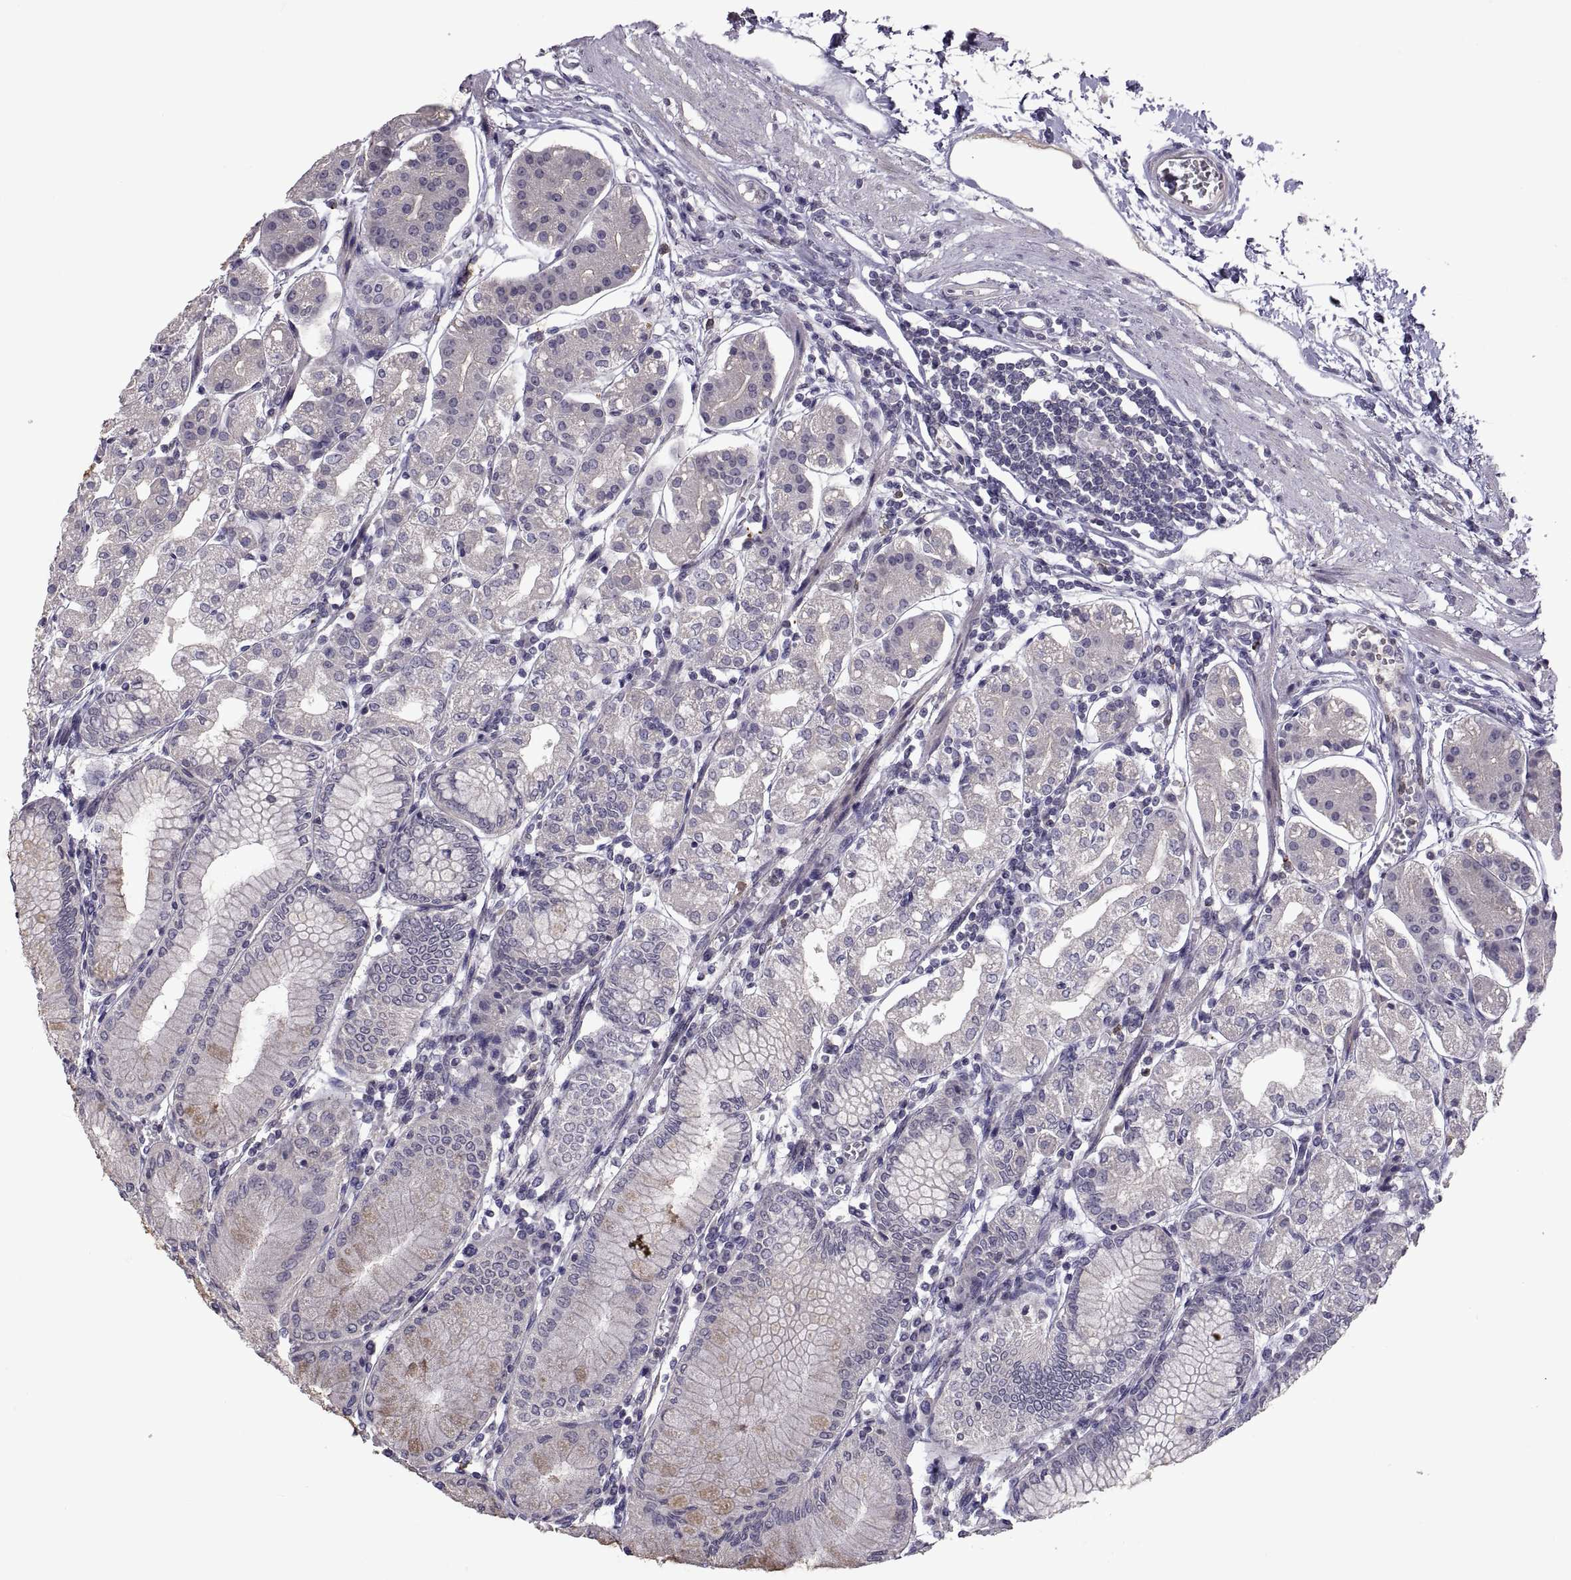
{"staining": {"intensity": "negative", "quantity": "none", "location": "none"}, "tissue": "stomach", "cell_type": "Glandular cells", "image_type": "normal", "snomed": [{"axis": "morphology", "description": "Normal tissue, NOS"}, {"axis": "topography", "description": "Skeletal muscle"}, {"axis": "topography", "description": "Stomach"}], "caption": "Human stomach stained for a protein using IHC shows no positivity in glandular cells.", "gene": "NPTX2", "patient": {"sex": "female", "age": 57}}